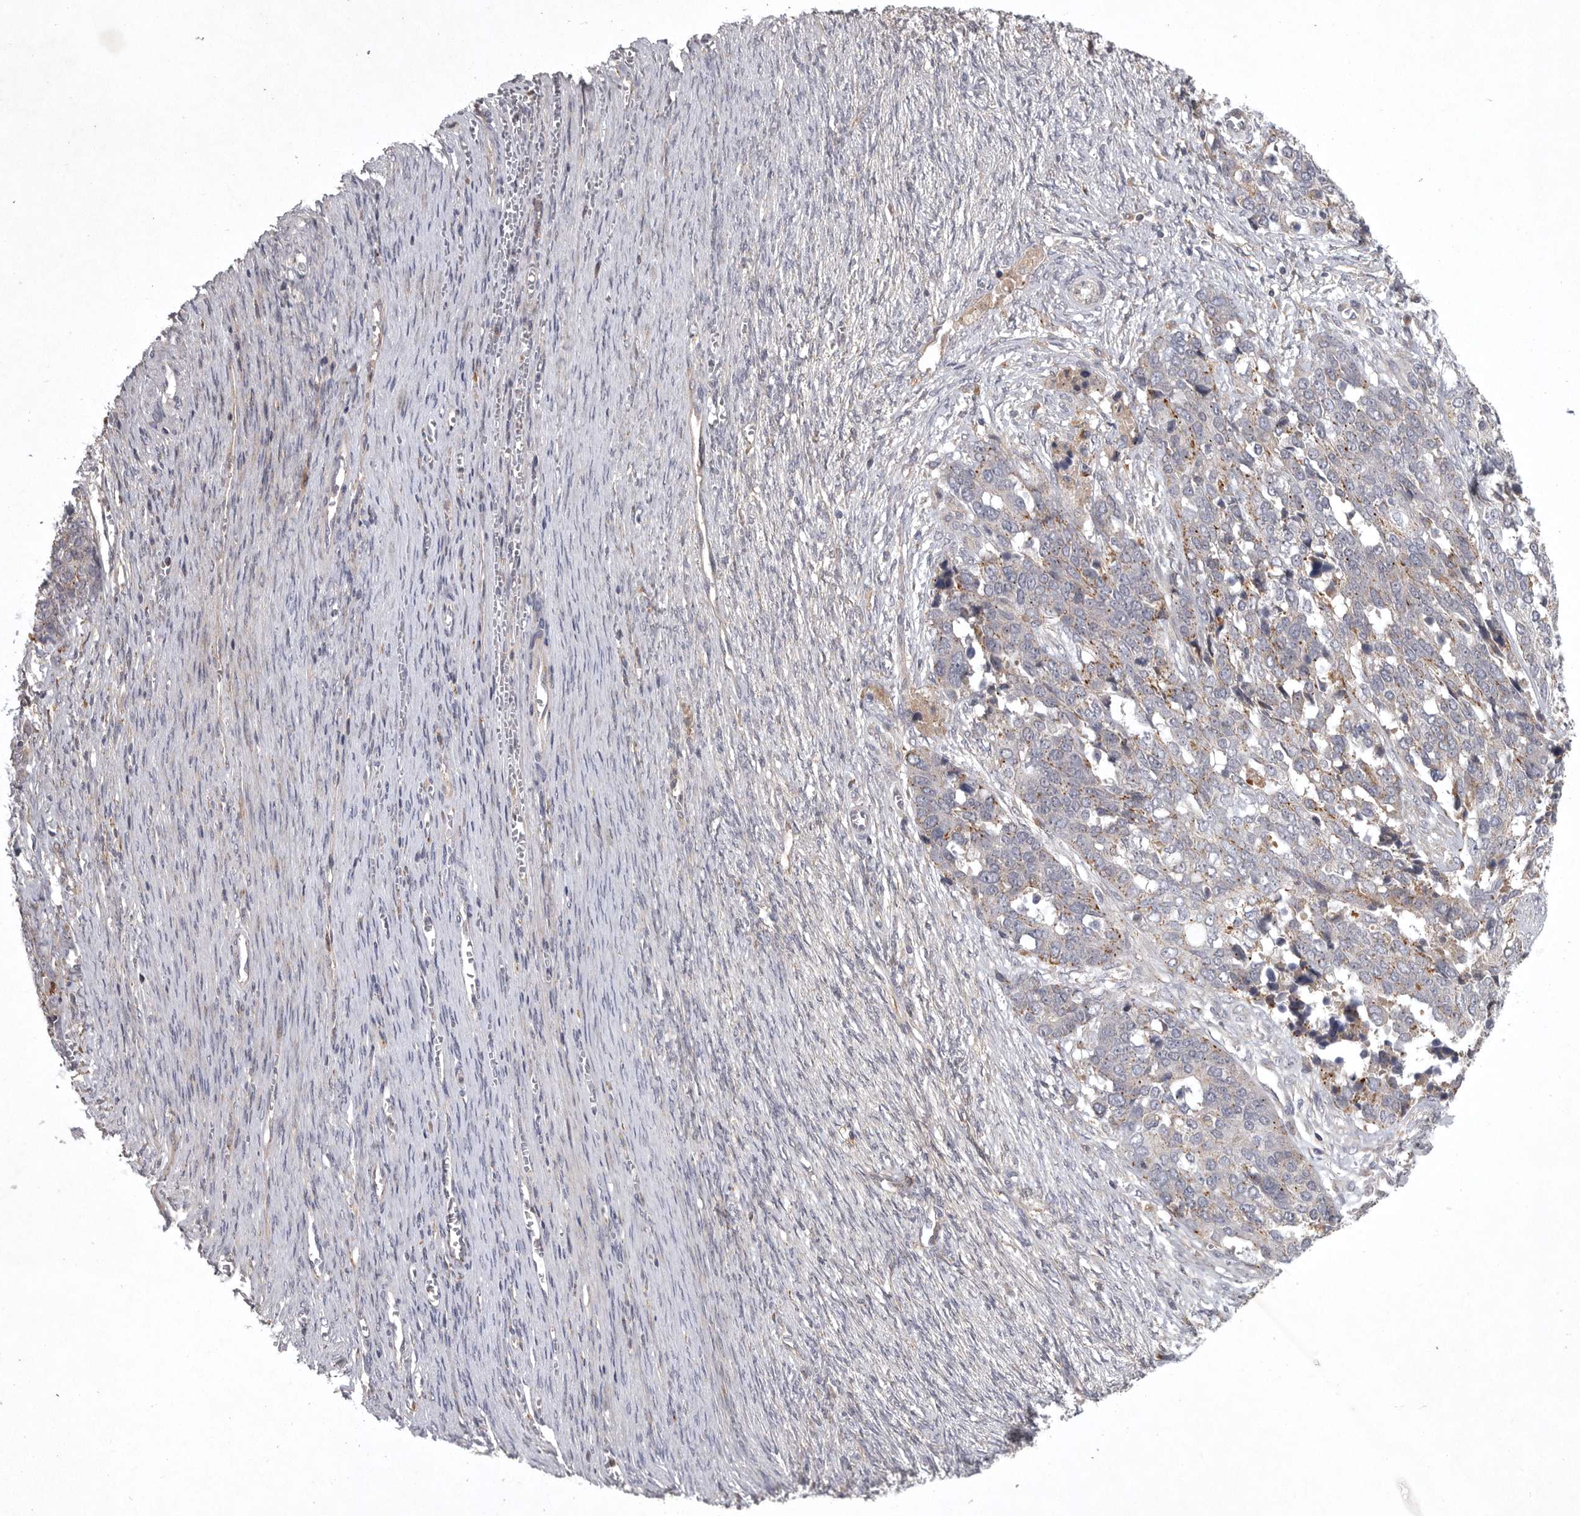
{"staining": {"intensity": "moderate", "quantity": "<25%", "location": "cytoplasmic/membranous"}, "tissue": "ovarian cancer", "cell_type": "Tumor cells", "image_type": "cancer", "snomed": [{"axis": "morphology", "description": "Cystadenocarcinoma, serous, NOS"}, {"axis": "topography", "description": "Ovary"}], "caption": "Serous cystadenocarcinoma (ovarian) stained with a brown dye exhibits moderate cytoplasmic/membranous positive staining in about <25% of tumor cells.", "gene": "LAMTOR3", "patient": {"sex": "female", "age": 44}}